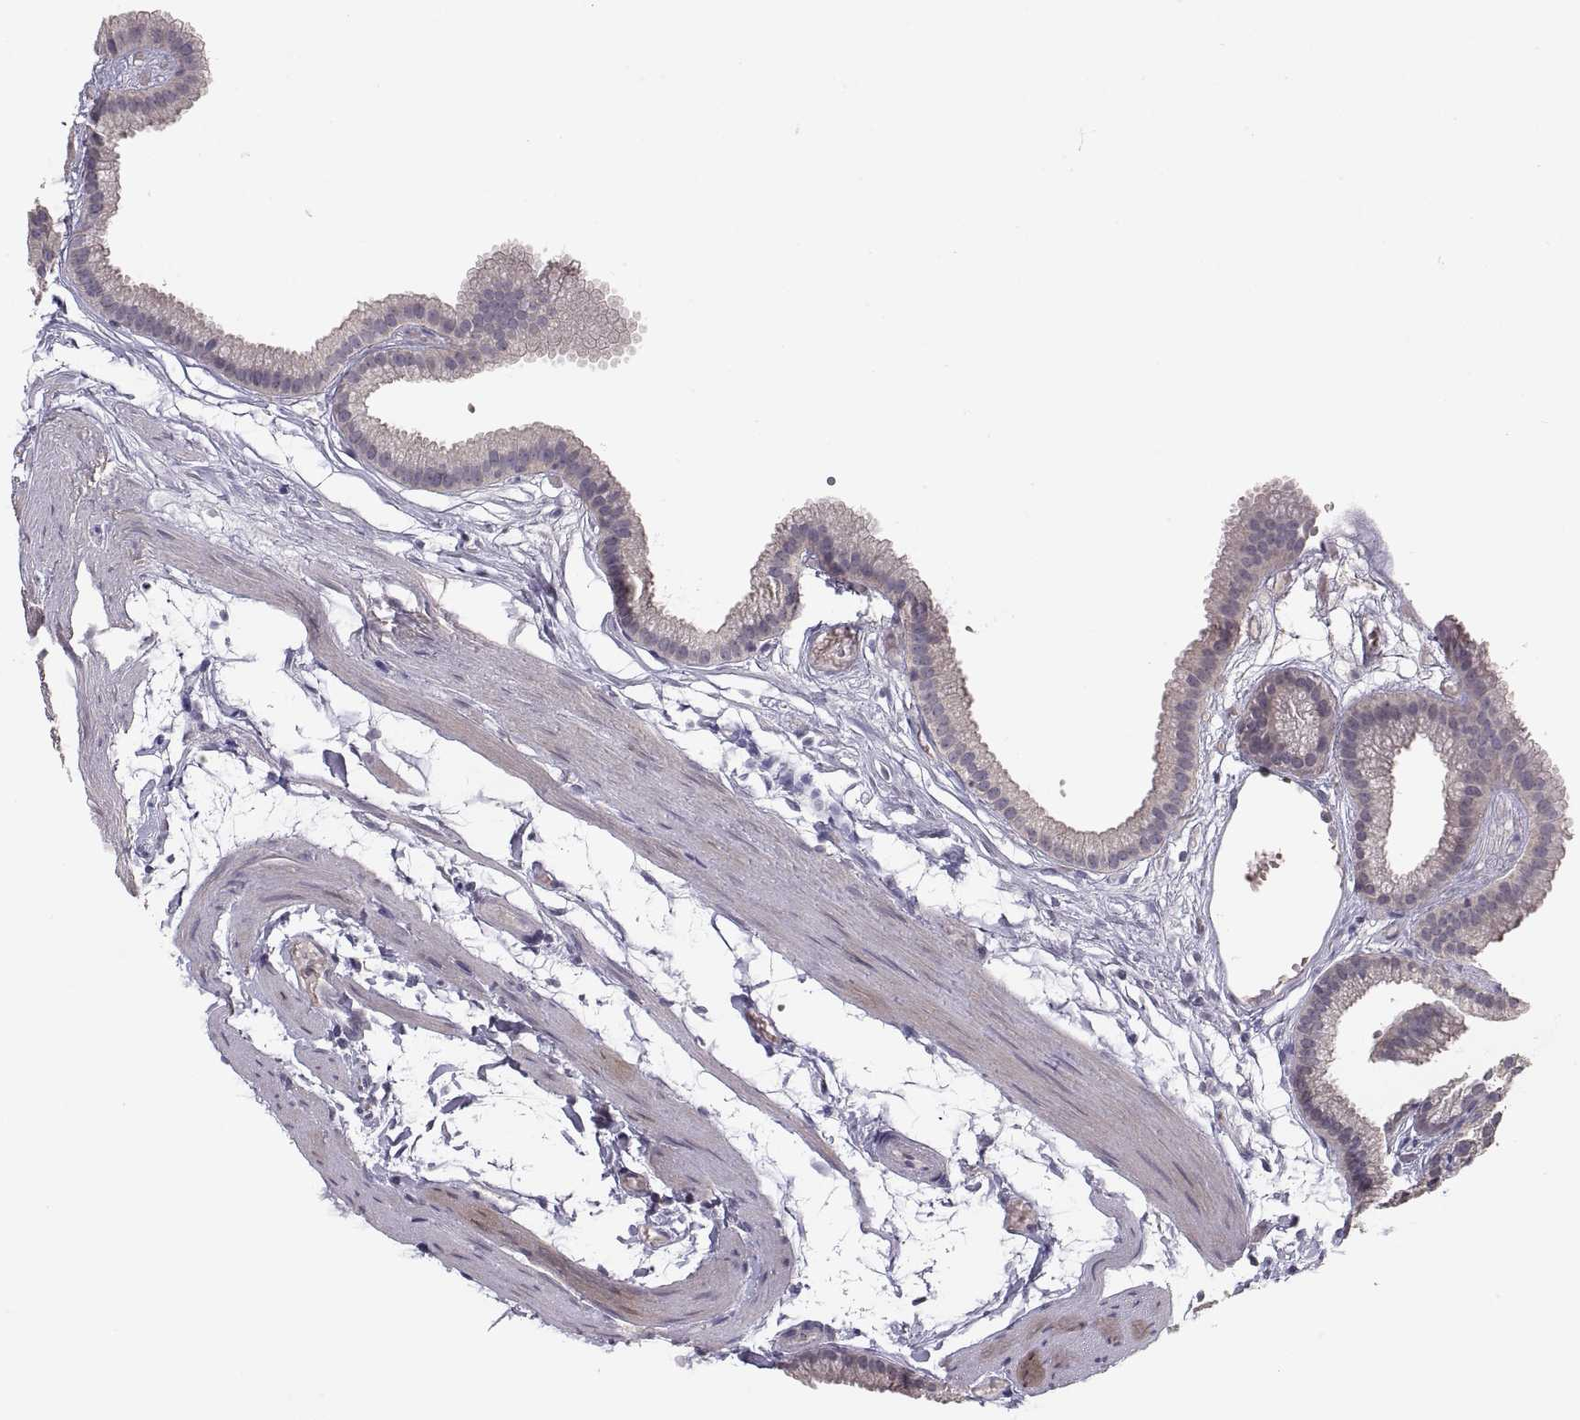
{"staining": {"intensity": "negative", "quantity": "none", "location": "none"}, "tissue": "gallbladder", "cell_type": "Glandular cells", "image_type": "normal", "snomed": [{"axis": "morphology", "description": "Normal tissue, NOS"}, {"axis": "topography", "description": "Gallbladder"}], "caption": "Immunohistochemistry of normal human gallbladder displays no positivity in glandular cells.", "gene": "PAX2", "patient": {"sex": "female", "age": 45}}